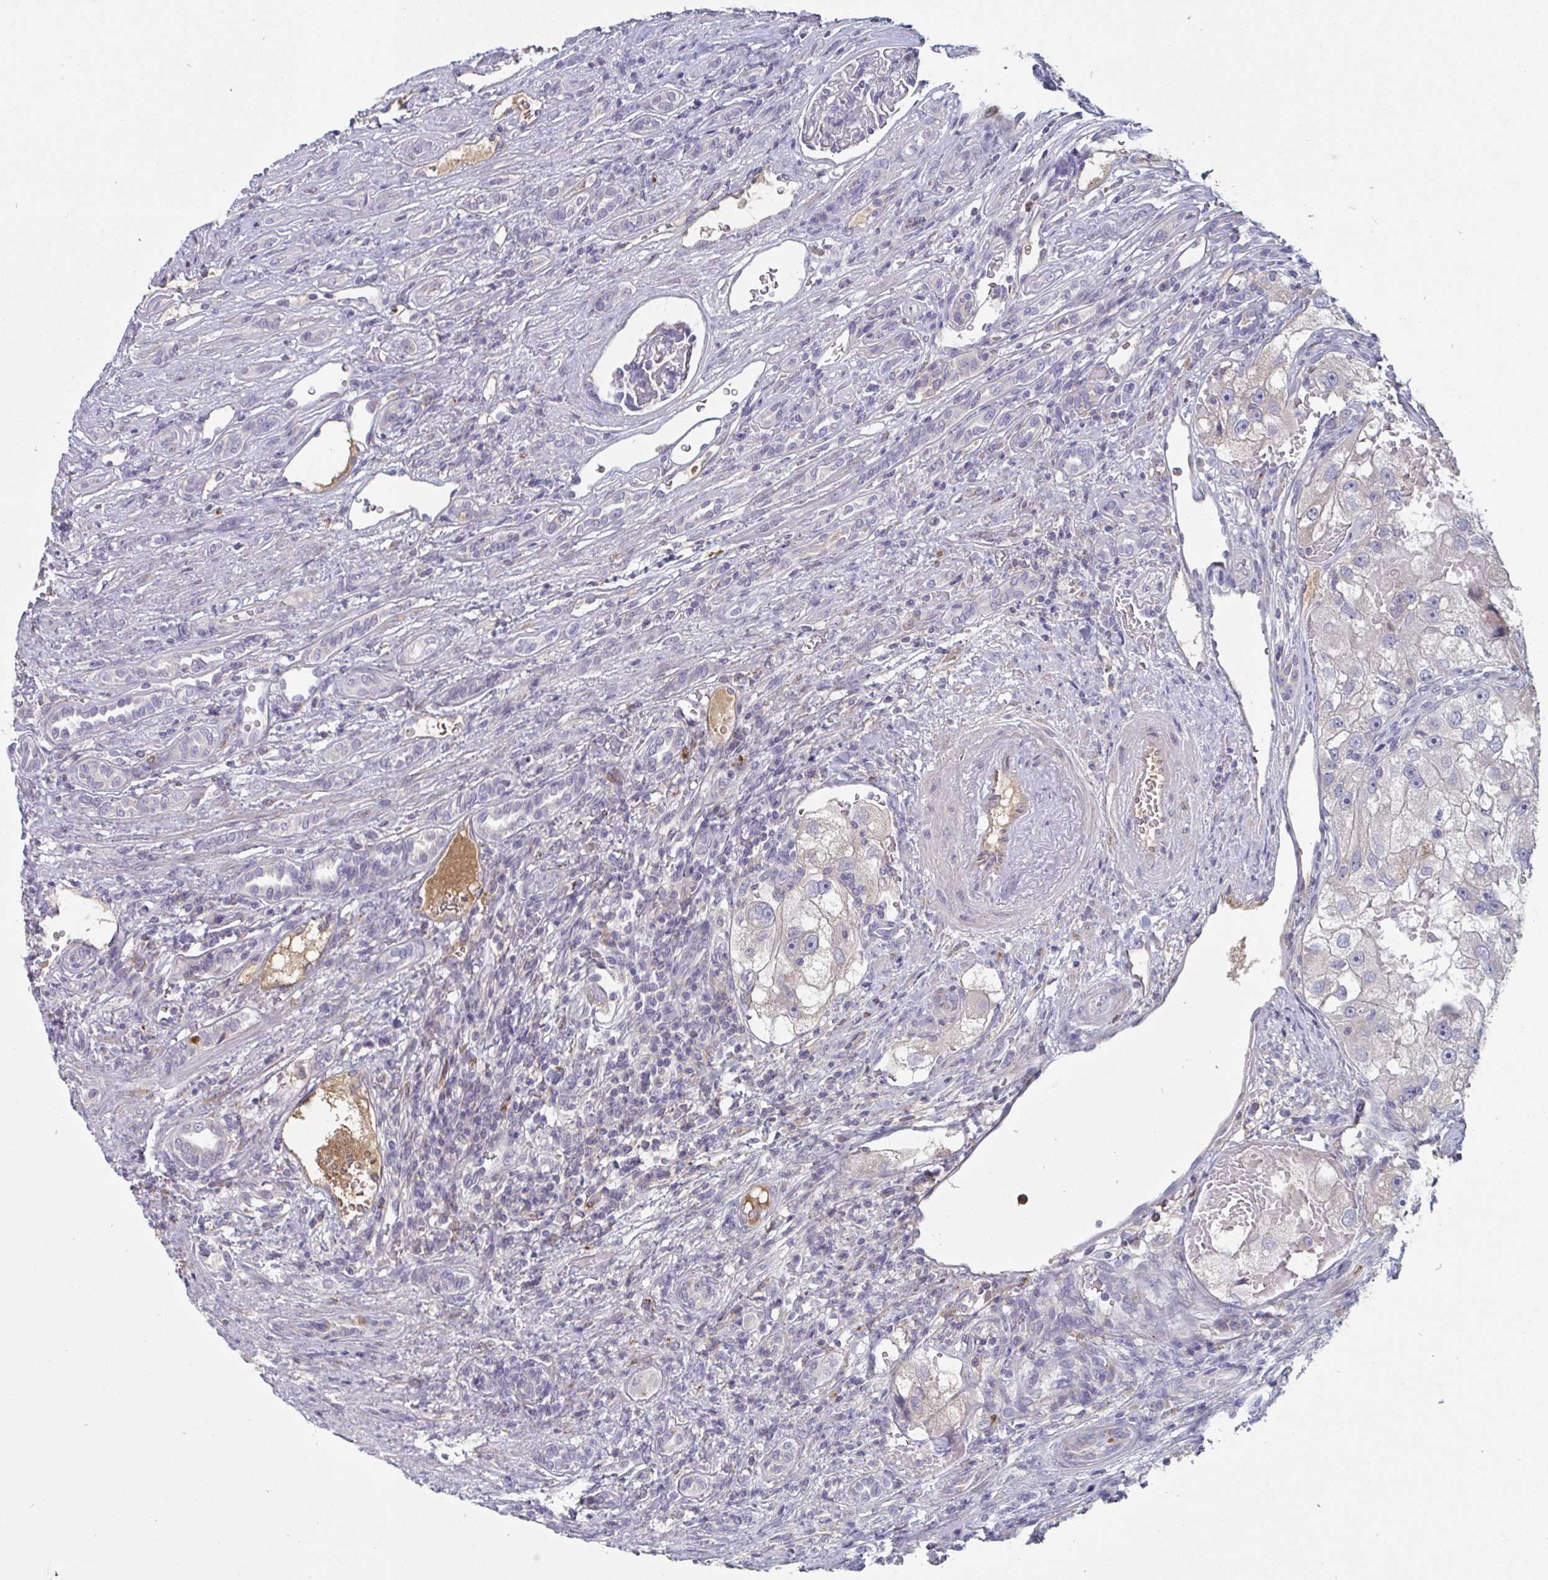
{"staining": {"intensity": "negative", "quantity": "none", "location": "none"}, "tissue": "renal cancer", "cell_type": "Tumor cells", "image_type": "cancer", "snomed": [{"axis": "morphology", "description": "Adenocarcinoma, NOS"}, {"axis": "topography", "description": "Kidney"}], "caption": "Immunohistochemical staining of human adenocarcinoma (renal) displays no significant expression in tumor cells.", "gene": "HGFAC", "patient": {"sex": "male", "age": 63}}